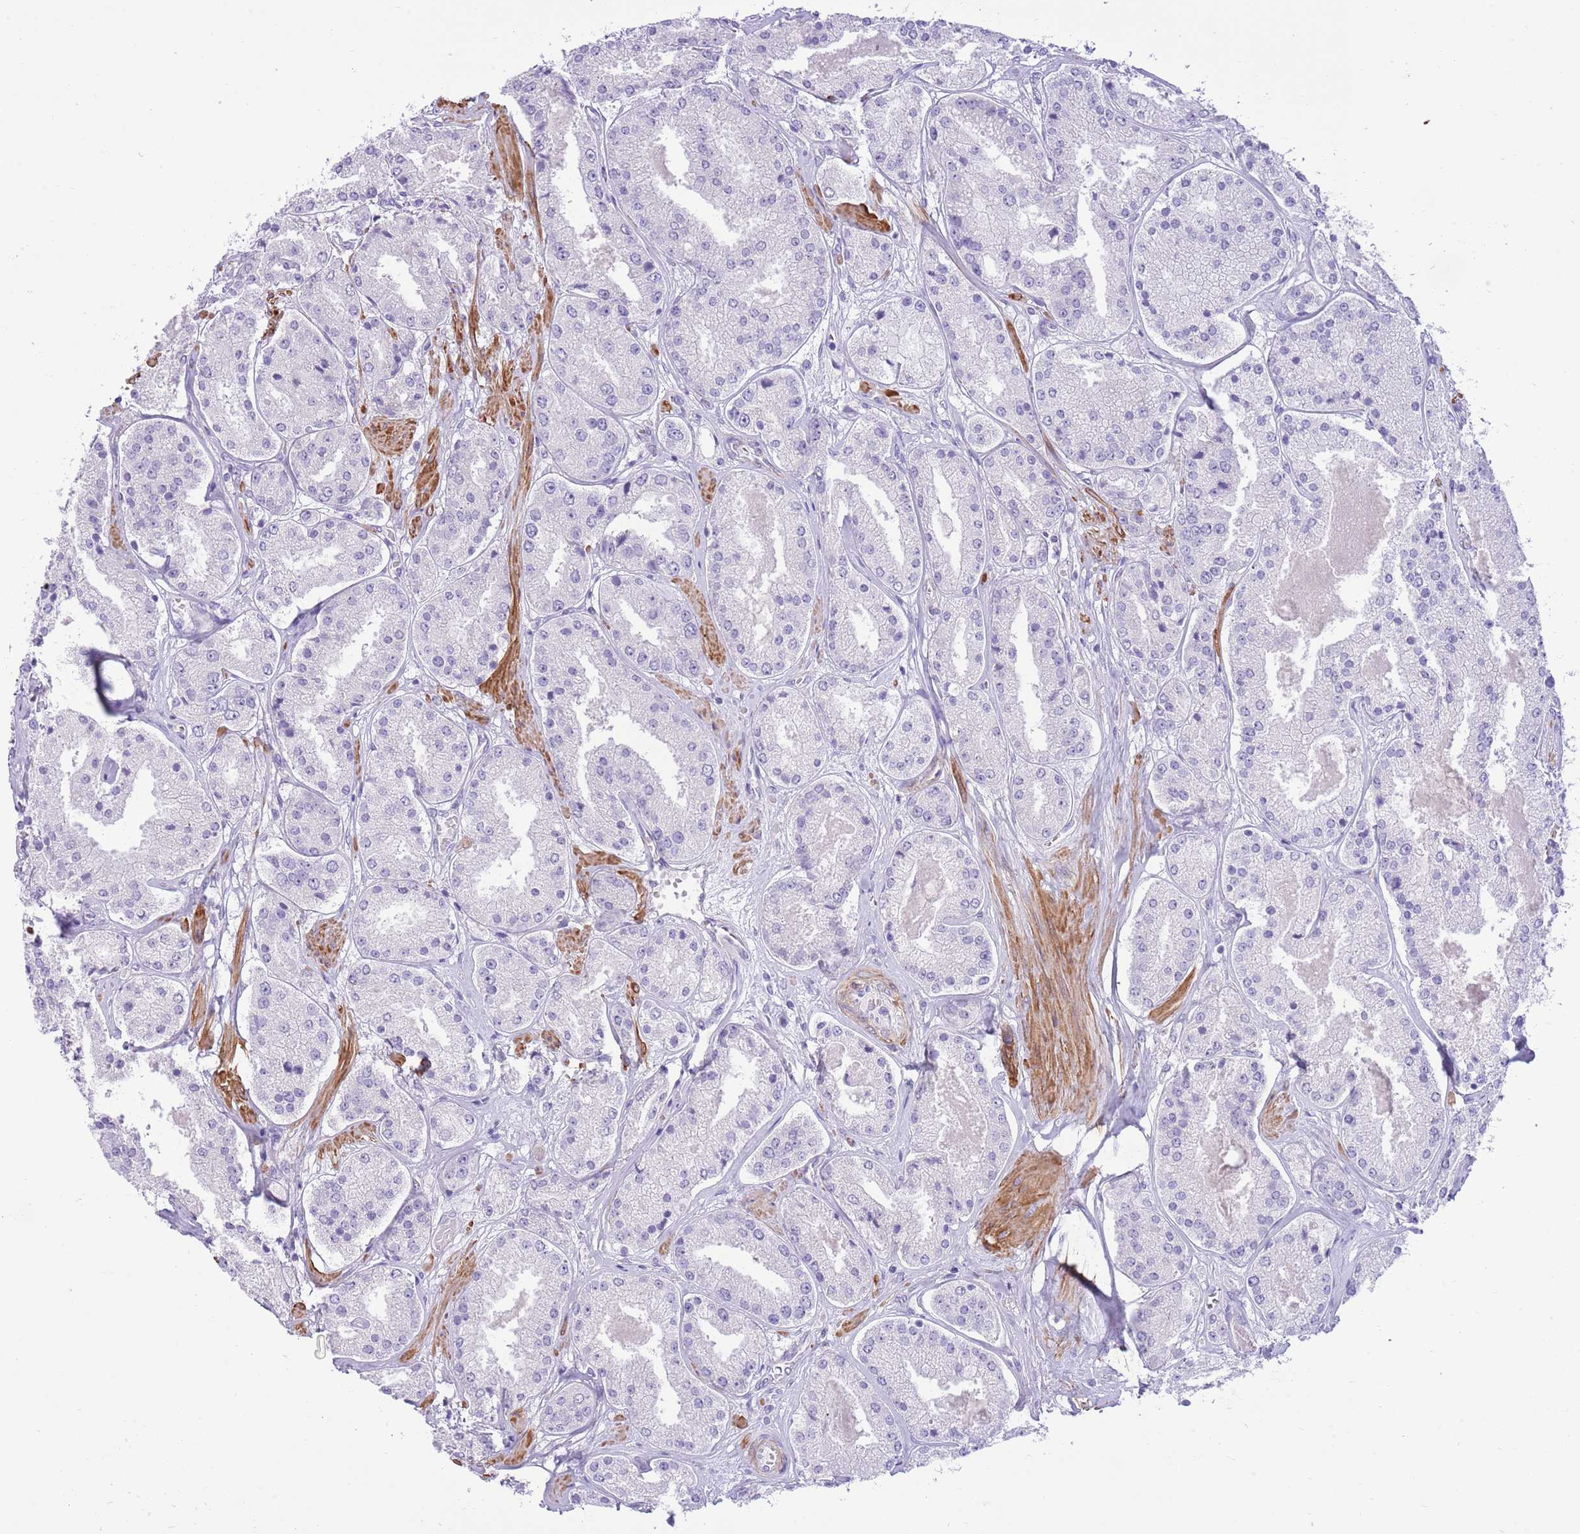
{"staining": {"intensity": "negative", "quantity": "none", "location": "none"}, "tissue": "prostate cancer", "cell_type": "Tumor cells", "image_type": "cancer", "snomed": [{"axis": "morphology", "description": "Adenocarcinoma, High grade"}, {"axis": "topography", "description": "Prostate"}], "caption": "An immunohistochemistry (IHC) micrograph of prostate cancer (adenocarcinoma (high-grade)) is shown. There is no staining in tumor cells of prostate cancer (adenocarcinoma (high-grade)). (DAB IHC, high magnification).", "gene": "ZC4H2", "patient": {"sex": "male", "age": 63}}